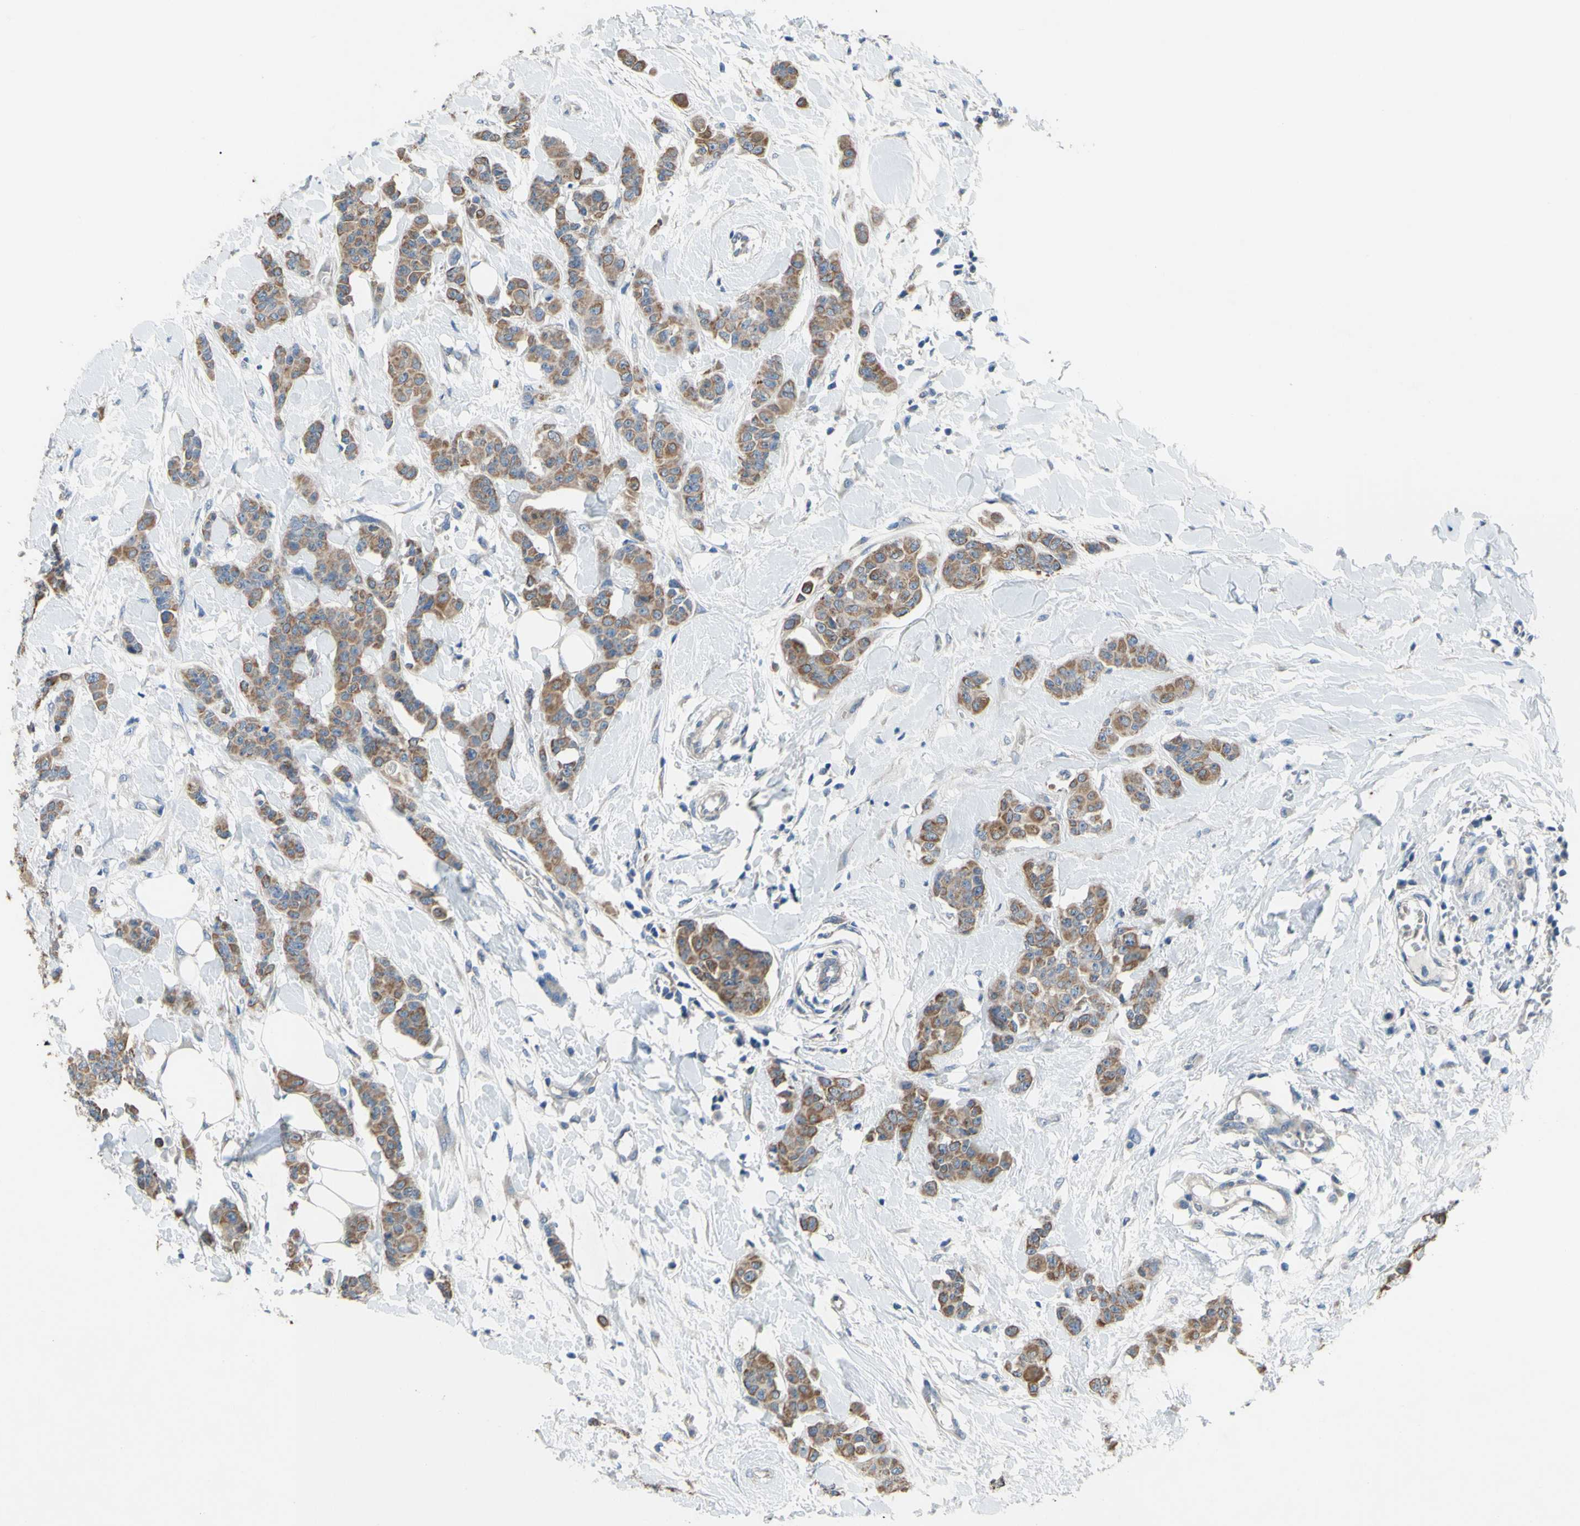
{"staining": {"intensity": "moderate", "quantity": ">75%", "location": "cytoplasmic/membranous"}, "tissue": "breast cancer", "cell_type": "Tumor cells", "image_type": "cancer", "snomed": [{"axis": "morphology", "description": "Normal tissue, NOS"}, {"axis": "morphology", "description": "Duct carcinoma"}, {"axis": "topography", "description": "Breast"}], "caption": "Immunohistochemical staining of breast cancer (infiltrating ductal carcinoma) exhibits medium levels of moderate cytoplasmic/membranous positivity in approximately >75% of tumor cells.", "gene": "GRAMD2B", "patient": {"sex": "female", "age": 40}}